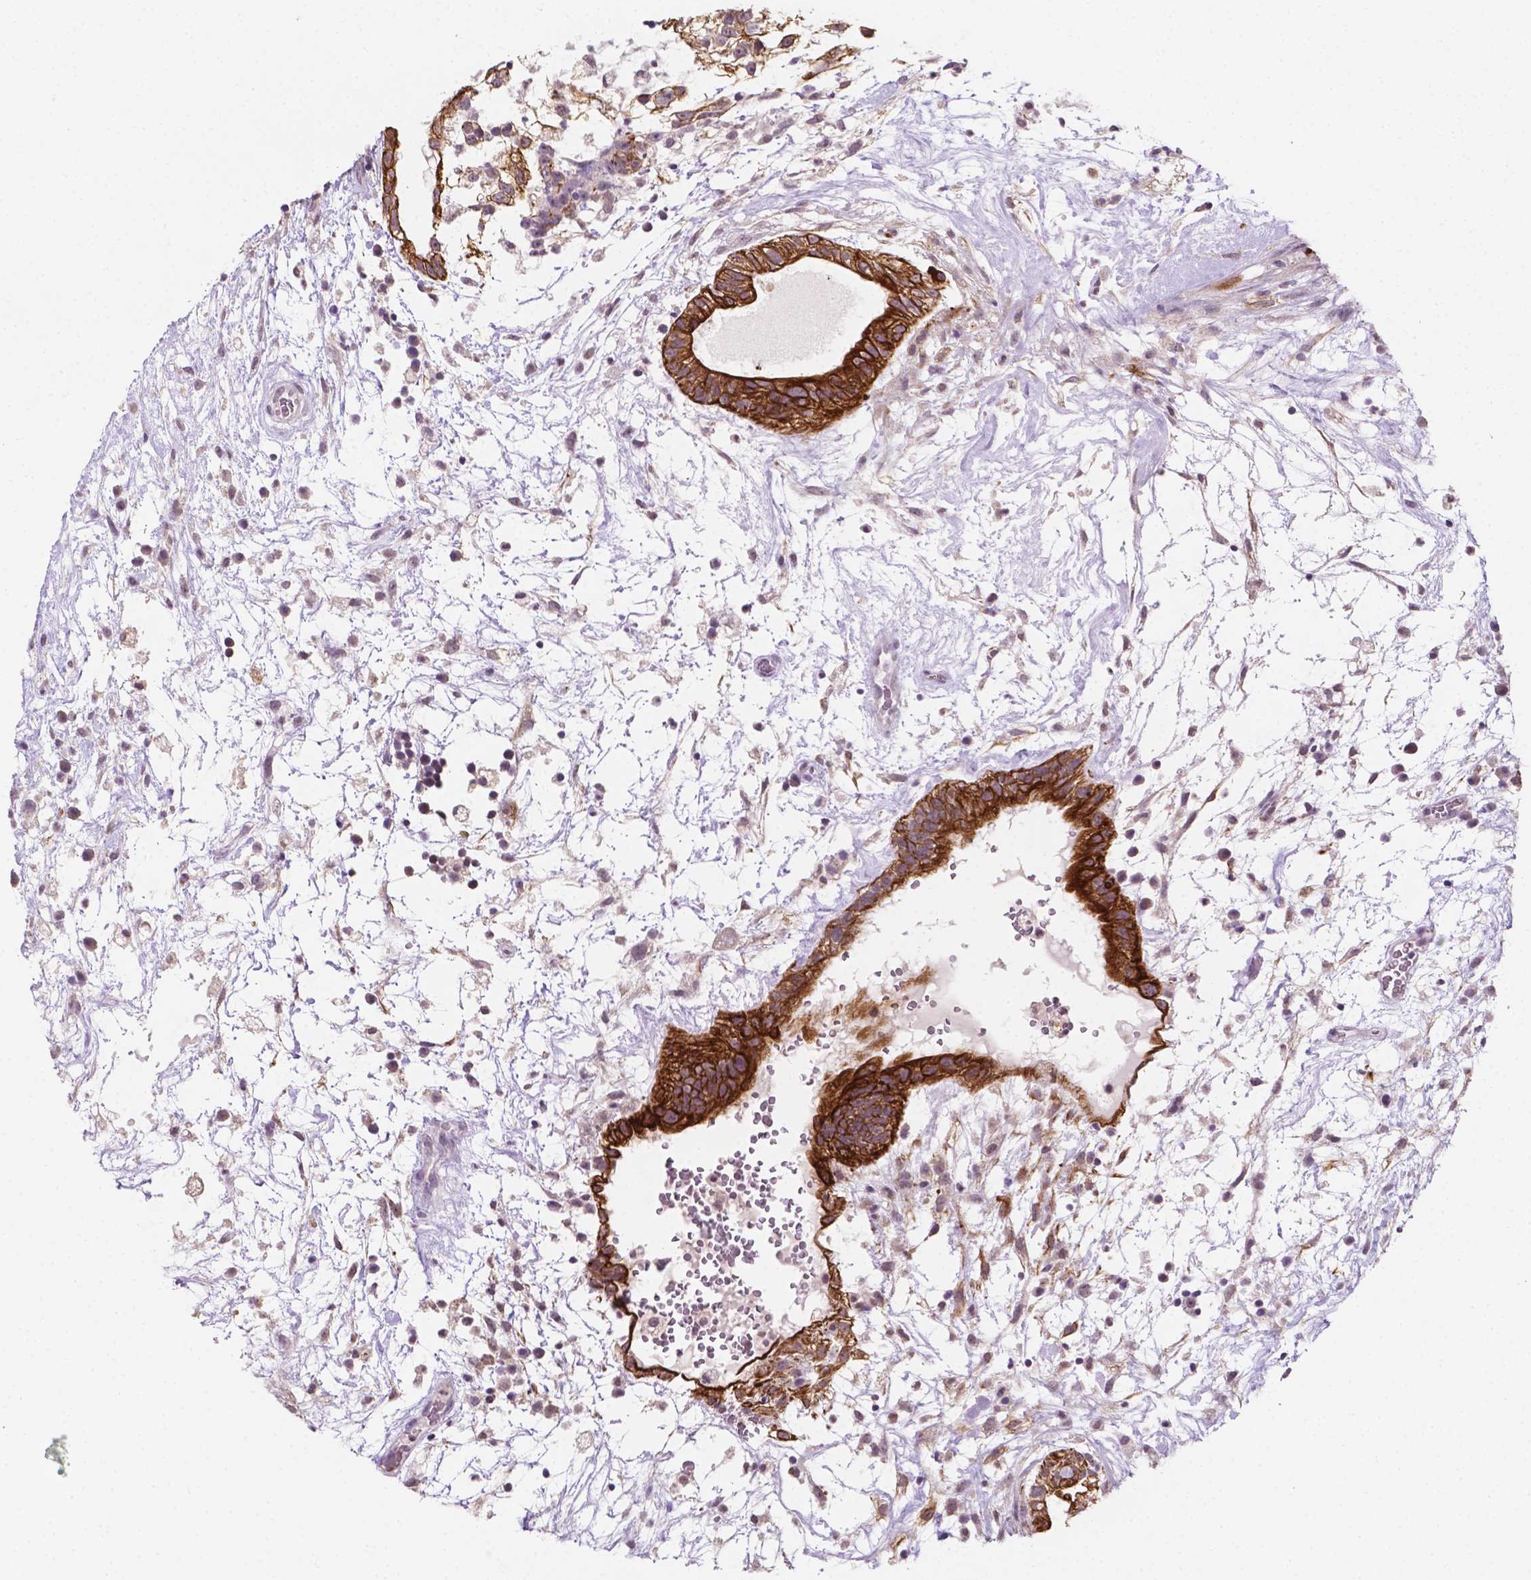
{"staining": {"intensity": "strong", "quantity": ">75%", "location": "cytoplasmic/membranous"}, "tissue": "testis cancer", "cell_type": "Tumor cells", "image_type": "cancer", "snomed": [{"axis": "morphology", "description": "Normal tissue, NOS"}, {"axis": "morphology", "description": "Carcinoma, Embryonal, NOS"}, {"axis": "topography", "description": "Testis"}], "caption": "Testis cancer (embryonal carcinoma) stained with immunohistochemistry exhibits strong cytoplasmic/membranous expression in about >75% of tumor cells.", "gene": "SHLD3", "patient": {"sex": "male", "age": 32}}